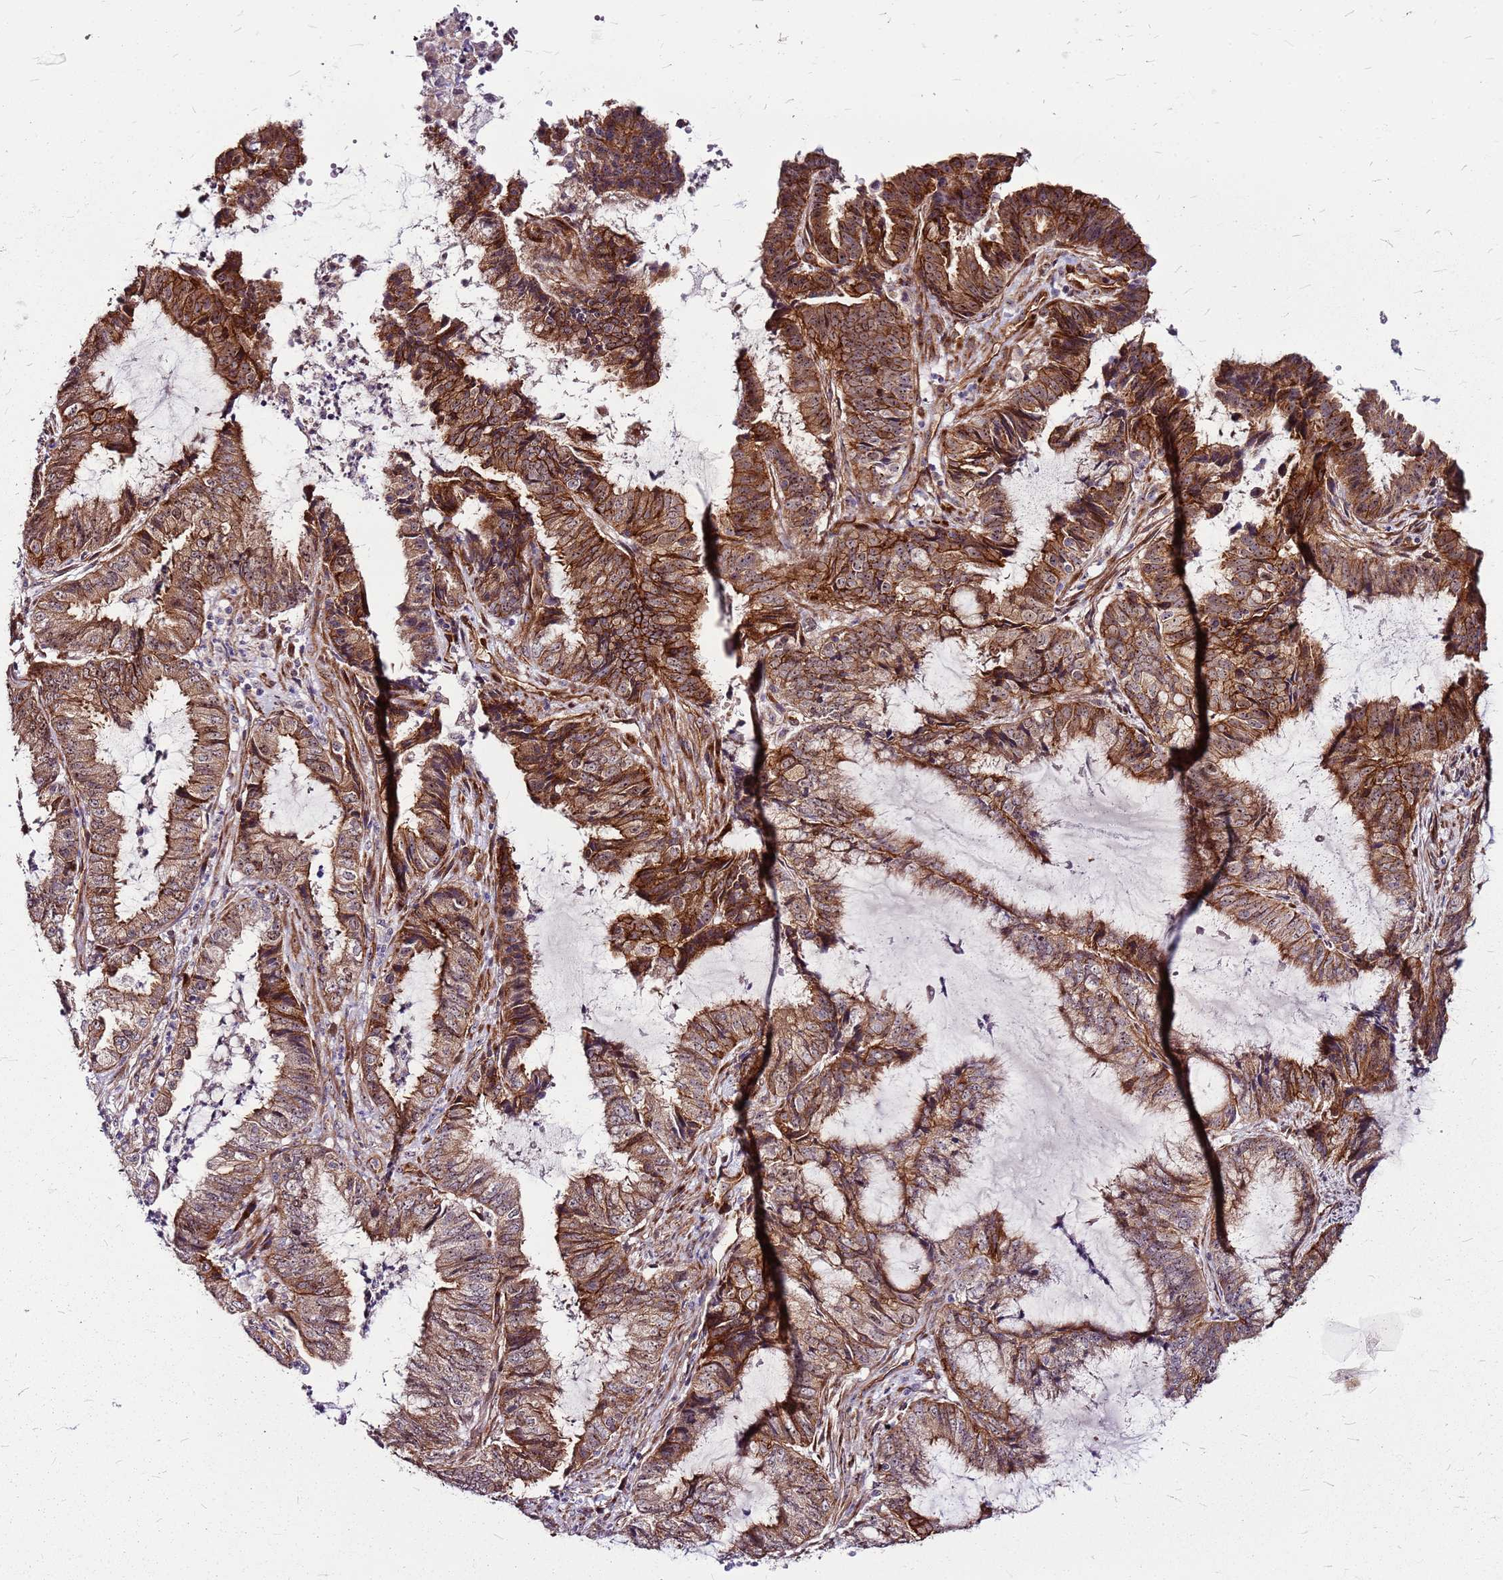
{"staining": {"intensity": "strong", "quantity": ">75%", "location": "cytoplasmic/membranous"}, "tissue": "endometrial cancer", "cell_type": "Tumor cells", "image_type": "cancer", "snomed": [{"axis": "morphology", "description": "Adenocarcinoma, NOS"}, {"axis": "topography", "description": "Endometrium"}], "caption": "This is a photomicrograph of immunohistochemistry staining of endometrial cancer, which shows strong staining in the cytoplasmic/membranous of tumor cells.", "gene": "TOPAZ1", "patient": {"sex": "female", "age": 51}}